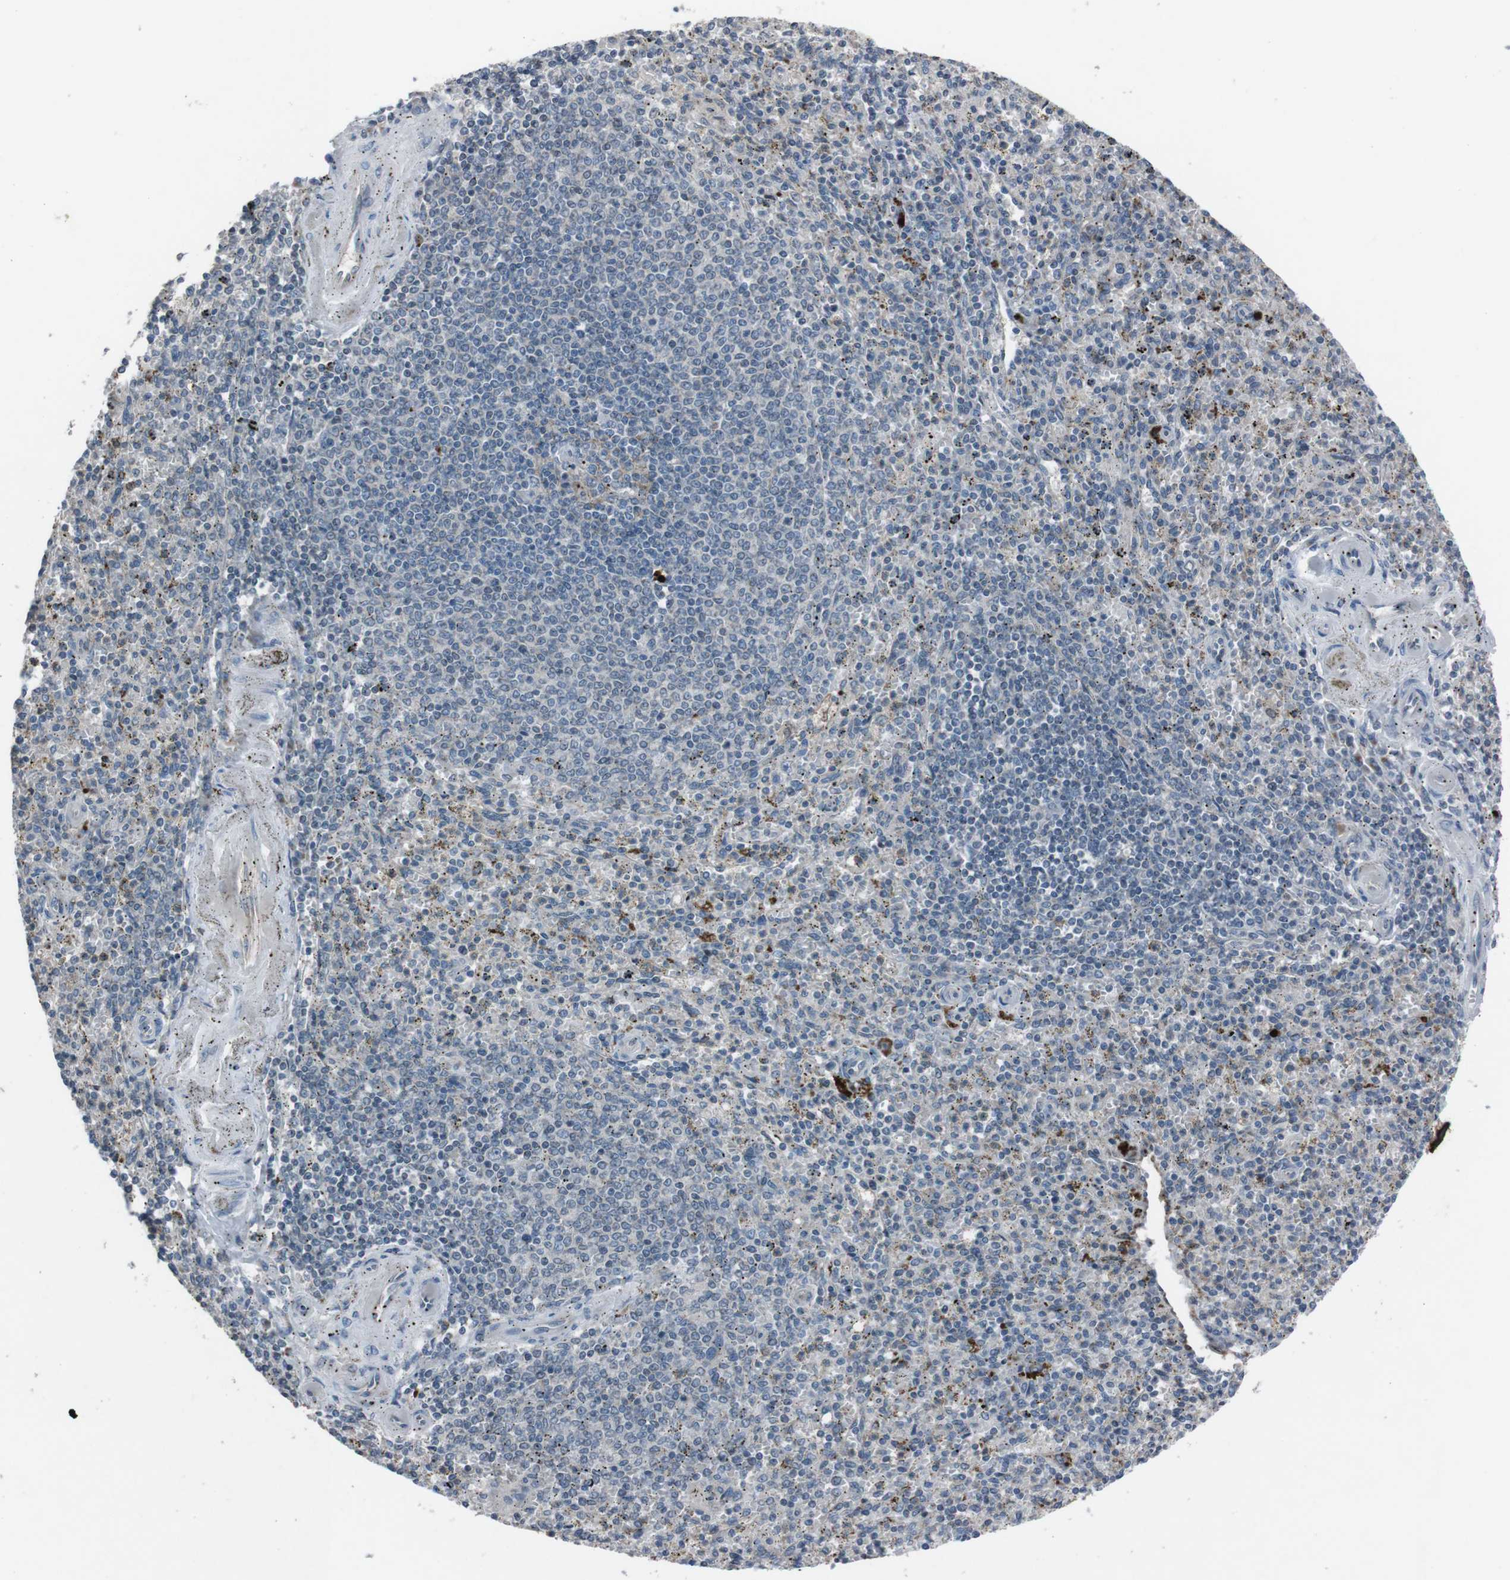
{"staining": {"intensity": "strong", "quantity": "<25%", "location": "cytoplasmic/membranous"}, "tissue": "spleen", "cell_type": "Cells in red pulp", "image_type": "normal", "snomed": [{"axis": "morphology", "description": "Normal tissue, NOS"}, {"axis": "topography", "description": "Spleen"}], "caption": "Immunohistochemical staining of benign human spleen exhibits strong cytoplasmic/membranous protein staining in about <25% of cells in red pulp. The protein is shown in brown color, while the nuclei are stained blue.", "gene": "EFNA5", "patient": {"sex": "male", "age": 72}}